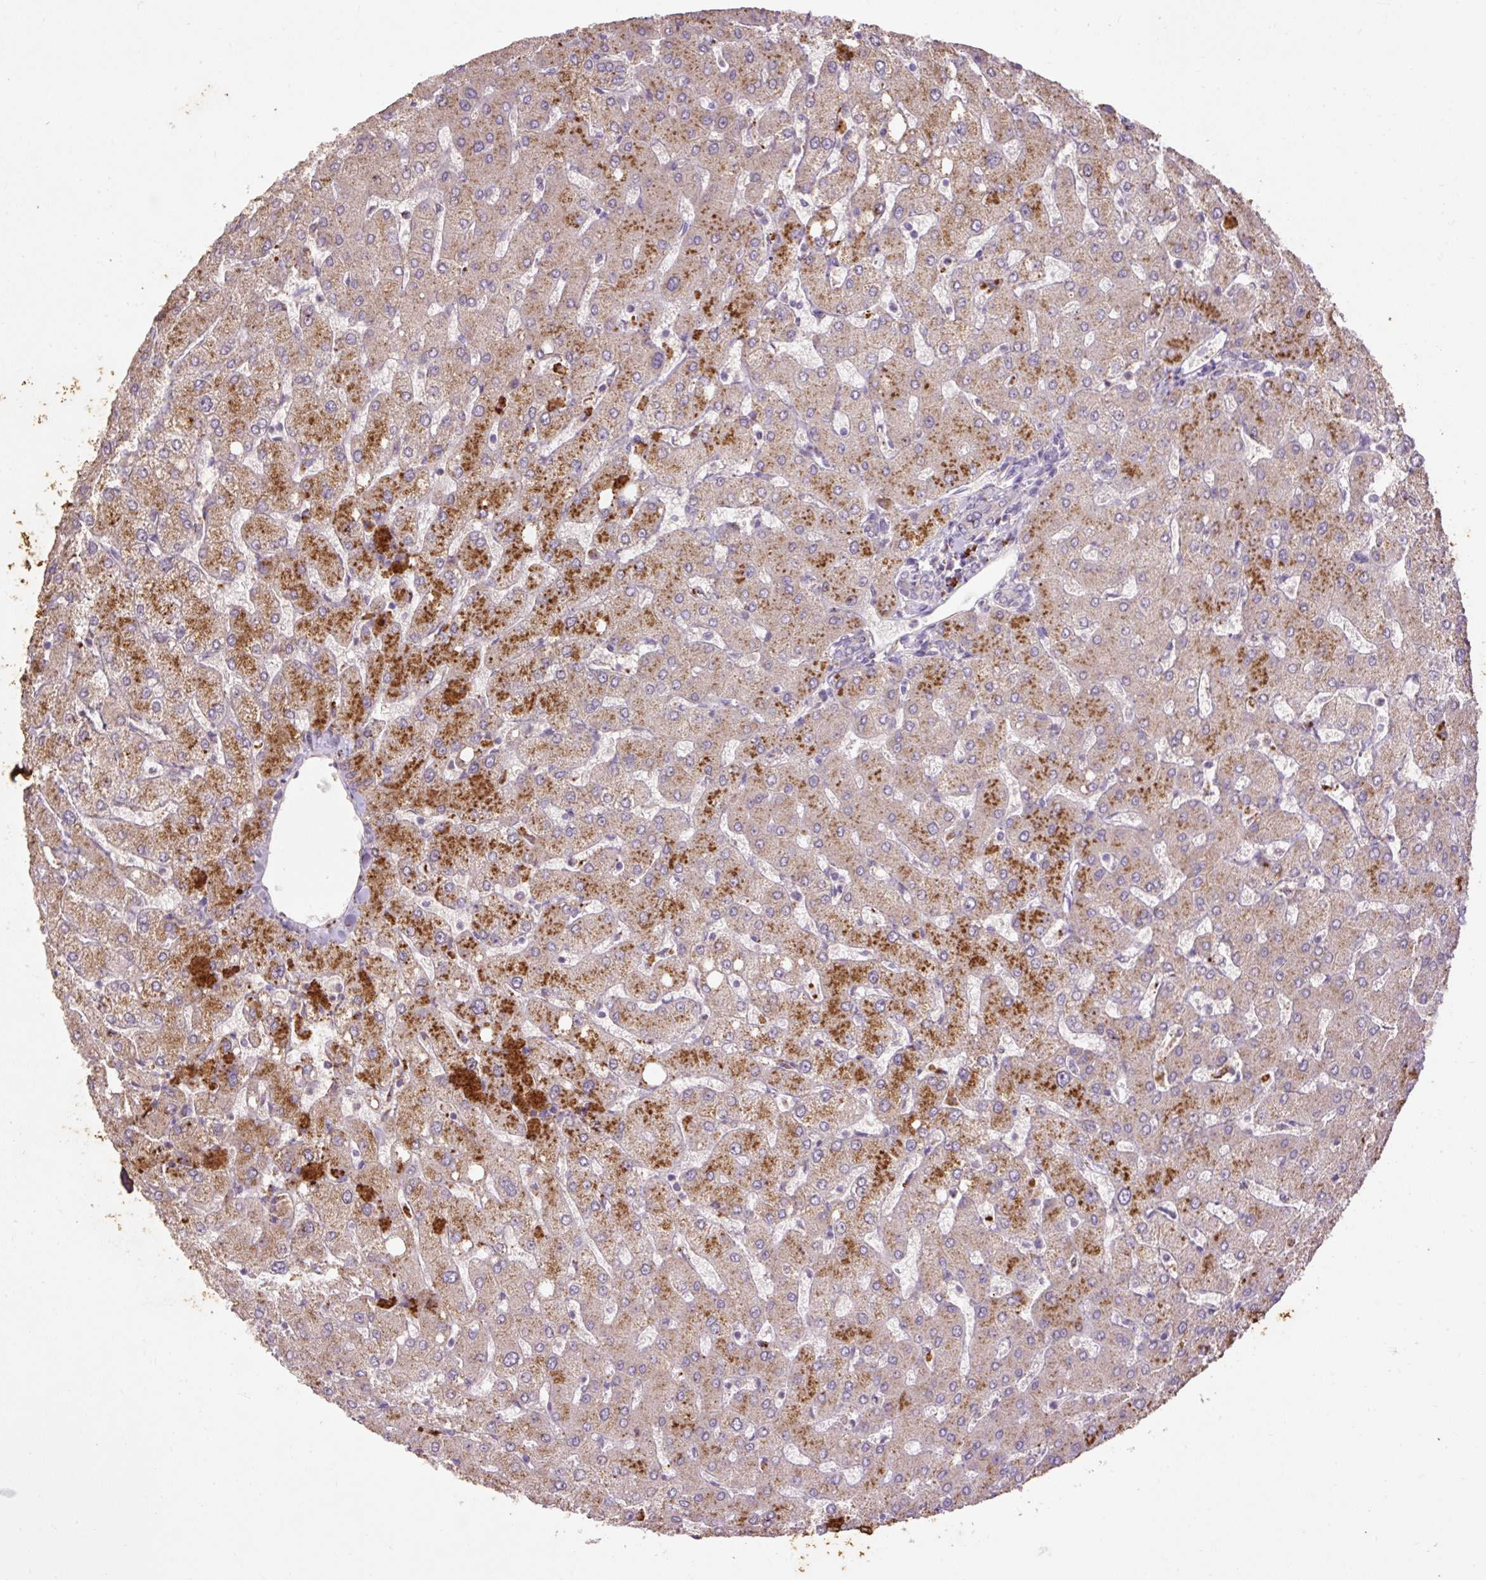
{"staining": {"intensity": "negative", "quantity": "none", "location": "none"}, "tissue": "liver", "cell_type": "Cholangiocytes", "image_type": "normal", "snomed": [{"axis": "morphology", "description": "Normal tissue, NOS"}, {"axis": "topography", "description": "Liver"}], "caption": "This is an immunohistochemistry (IHC) photomicrograph of unremarkable human liver. There is no positivity in cholangiocytes.", "gene": "LRTM2", "patient": {"sex": "female", "age": 54}}